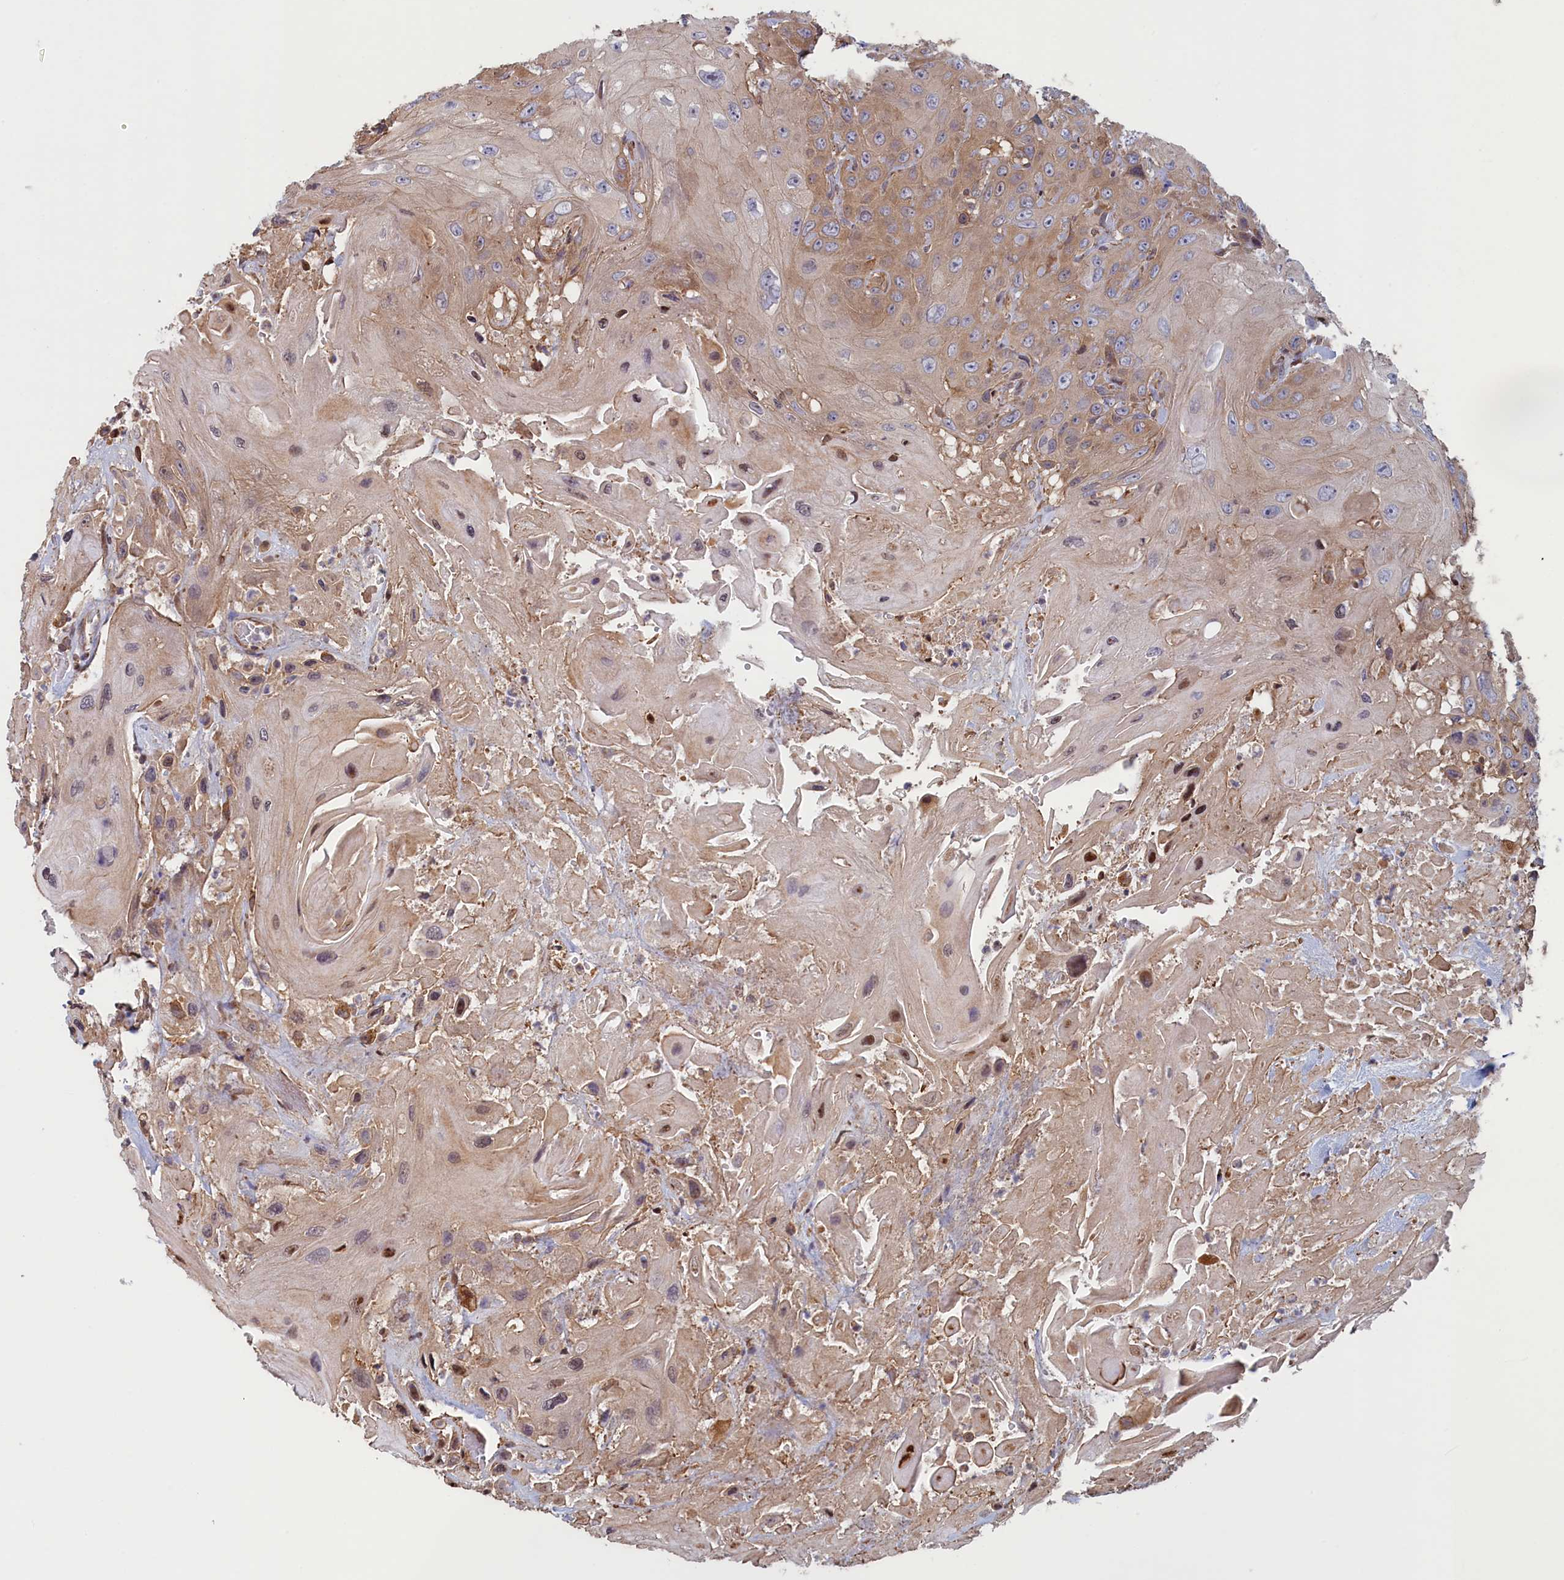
{"staining": {"intensity": "weak", "quantity": ">75%", "location": "cytoplasmic/membranous"}, "tissue": "head and neck cancer", "cell_type": "Tumor cells", "image_type": "cancer", "snomed": [{"axis": "morphology", "description": "Squamous cell carcinoma, NOS"}, {"axis": "topography", "description": "Head-Neck"}], "caption": "Head and neck squamous cell carcinoma was stained to show a protein in brown. There is low levels of weak cytoplasmic/membranous expression in about >75% of tumor cells. (DAB = brown stain, brightfield microscopy at high magnification).", "gene": "RILPL1", "patient": {"sex": "male", "age": 81}}